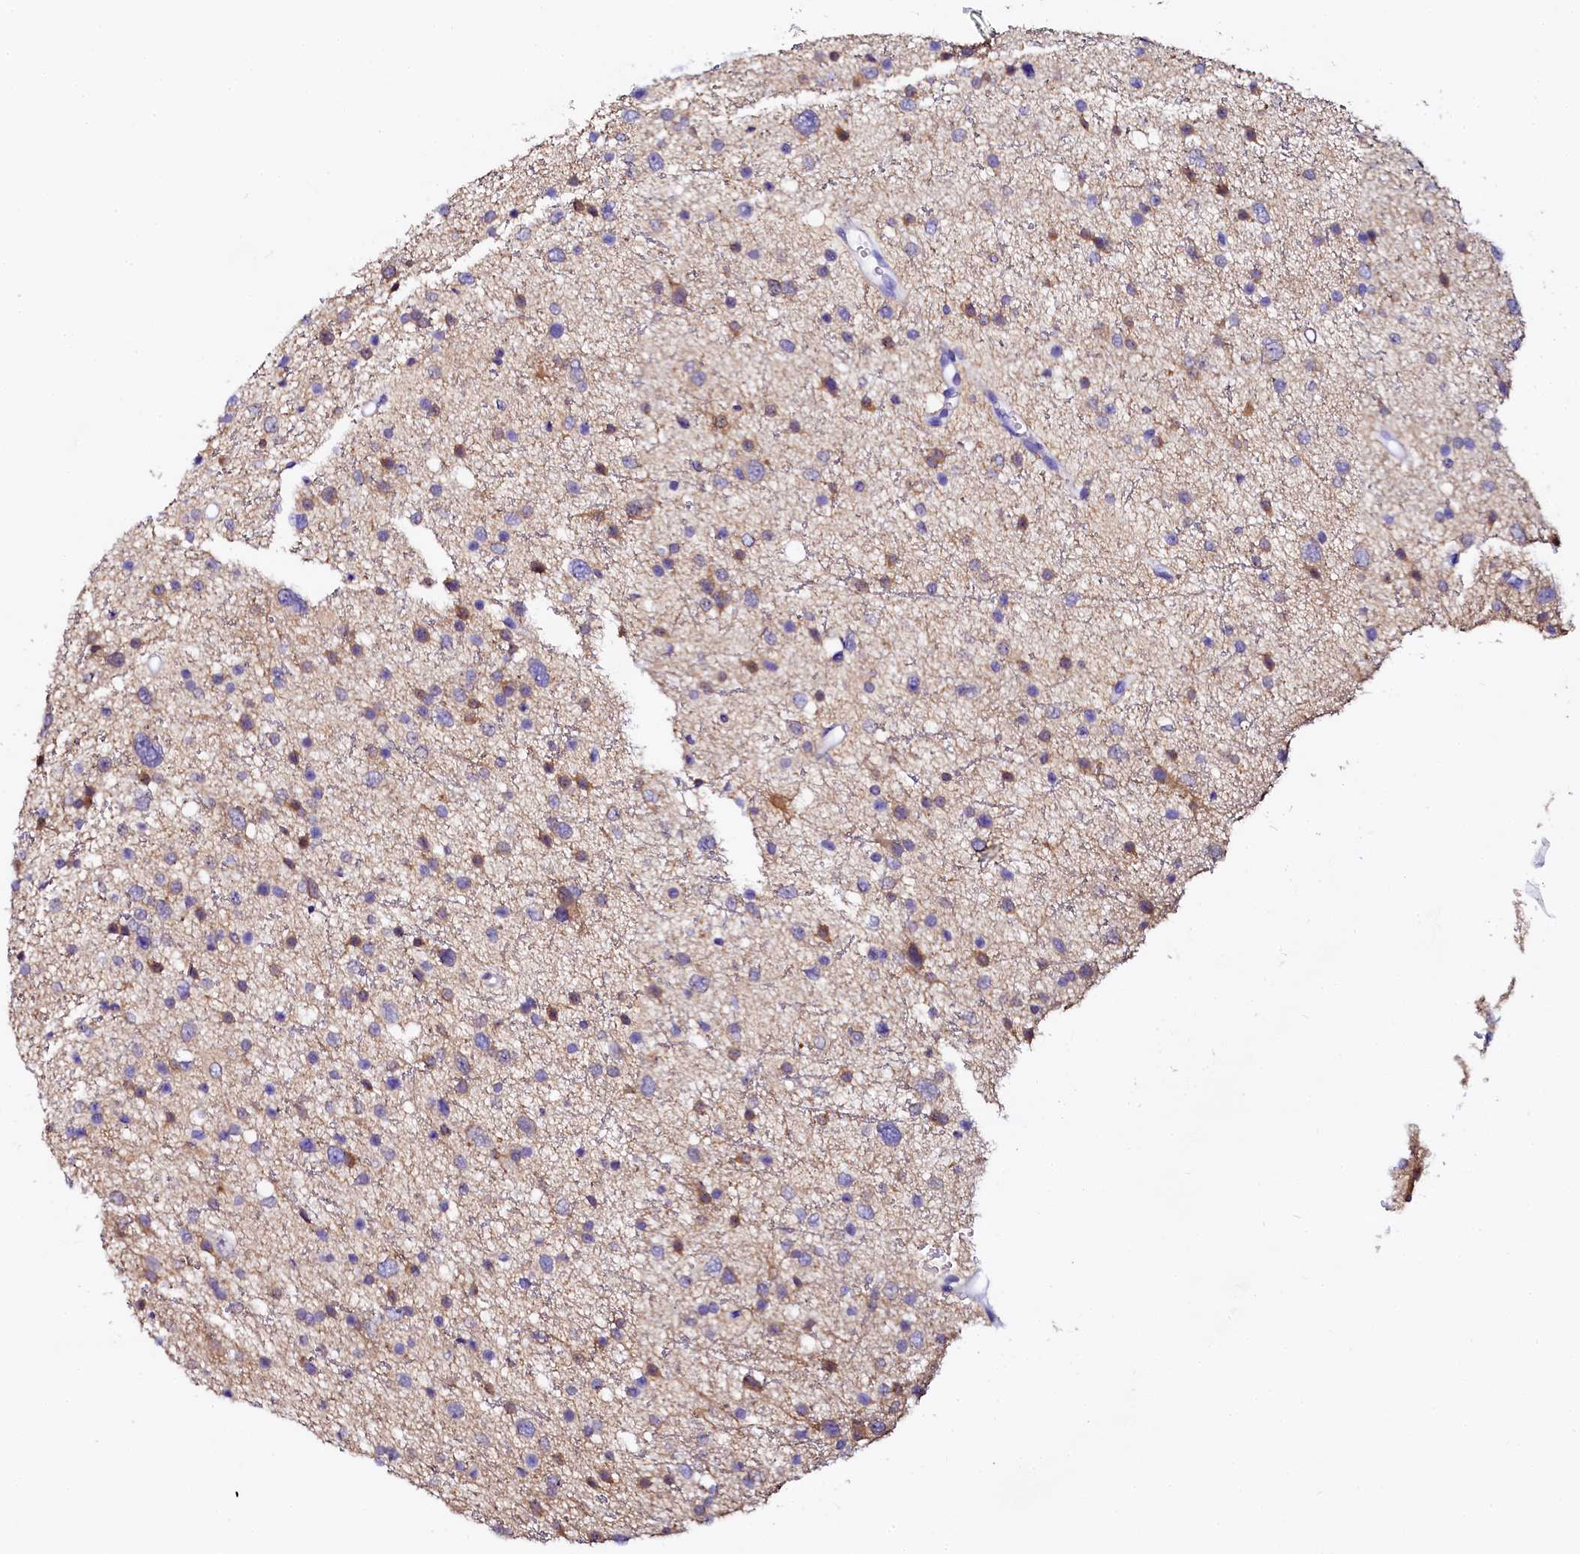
{"staining": {"intensity": "negative", "quantity": "none", "location": "none"}, "tissue": "glioma", "cell_type": "Tumor cells", "image_type": "cancer", "snomed": [{"axis": "morphology", "description": "Glioma, malignant, Low grade"}, {"axis": "topography", "description": "Brain"}], "caption": "Immunohistochemistry (IHC) photomicrograph of neoplastic tissue: malignant glioma (low-grade) stained with DAB (3,3'-diaminobenzidine) displays no significant protein expression in tumor cells.", "gene": "SORD", "patient": {"sex": "female", "age": 37}}